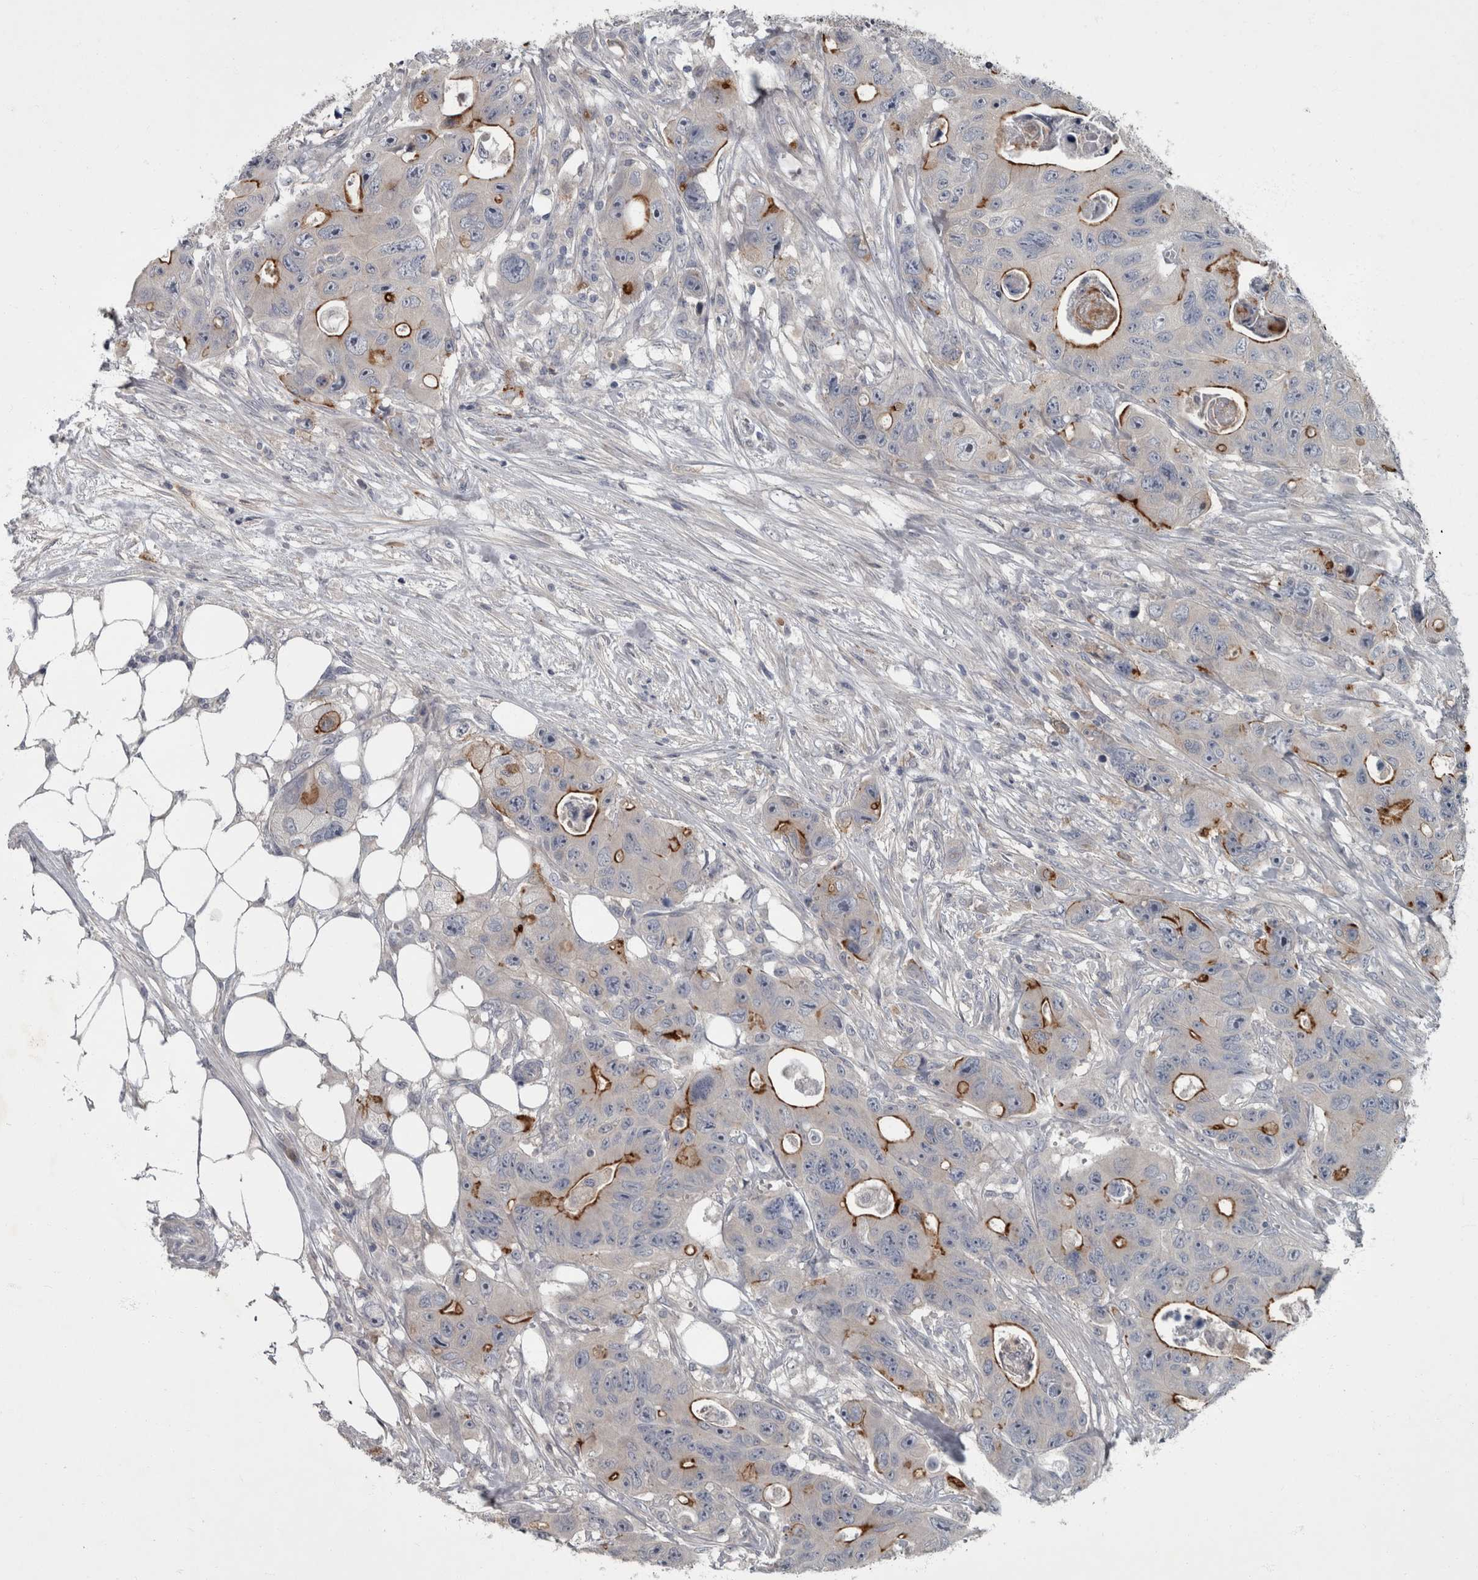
{"staining": {"intensity": "strong", "quantity": "<25%", "location": "cytoplasmic/membranous"}, "tissue": "colorectal cancer", "cell_type": "Tumor cells", "image_type": "cancer", "snomed": [{"axis": "morphology", "description": "Adenocarcinoma, NOS"}, {"axis": "topography", "description": "Colon"}], "caption": "Colorectal adenocarcinoma stained with DAB (3,3'-diaminobenzidine) immunohistochemistry exhibits medium levels of strong cytoplasmic/membranous staining in about <25% of tumor cells.", "gene": "CDC42BPG", "patient": {"sex": "female", "age": 46}}